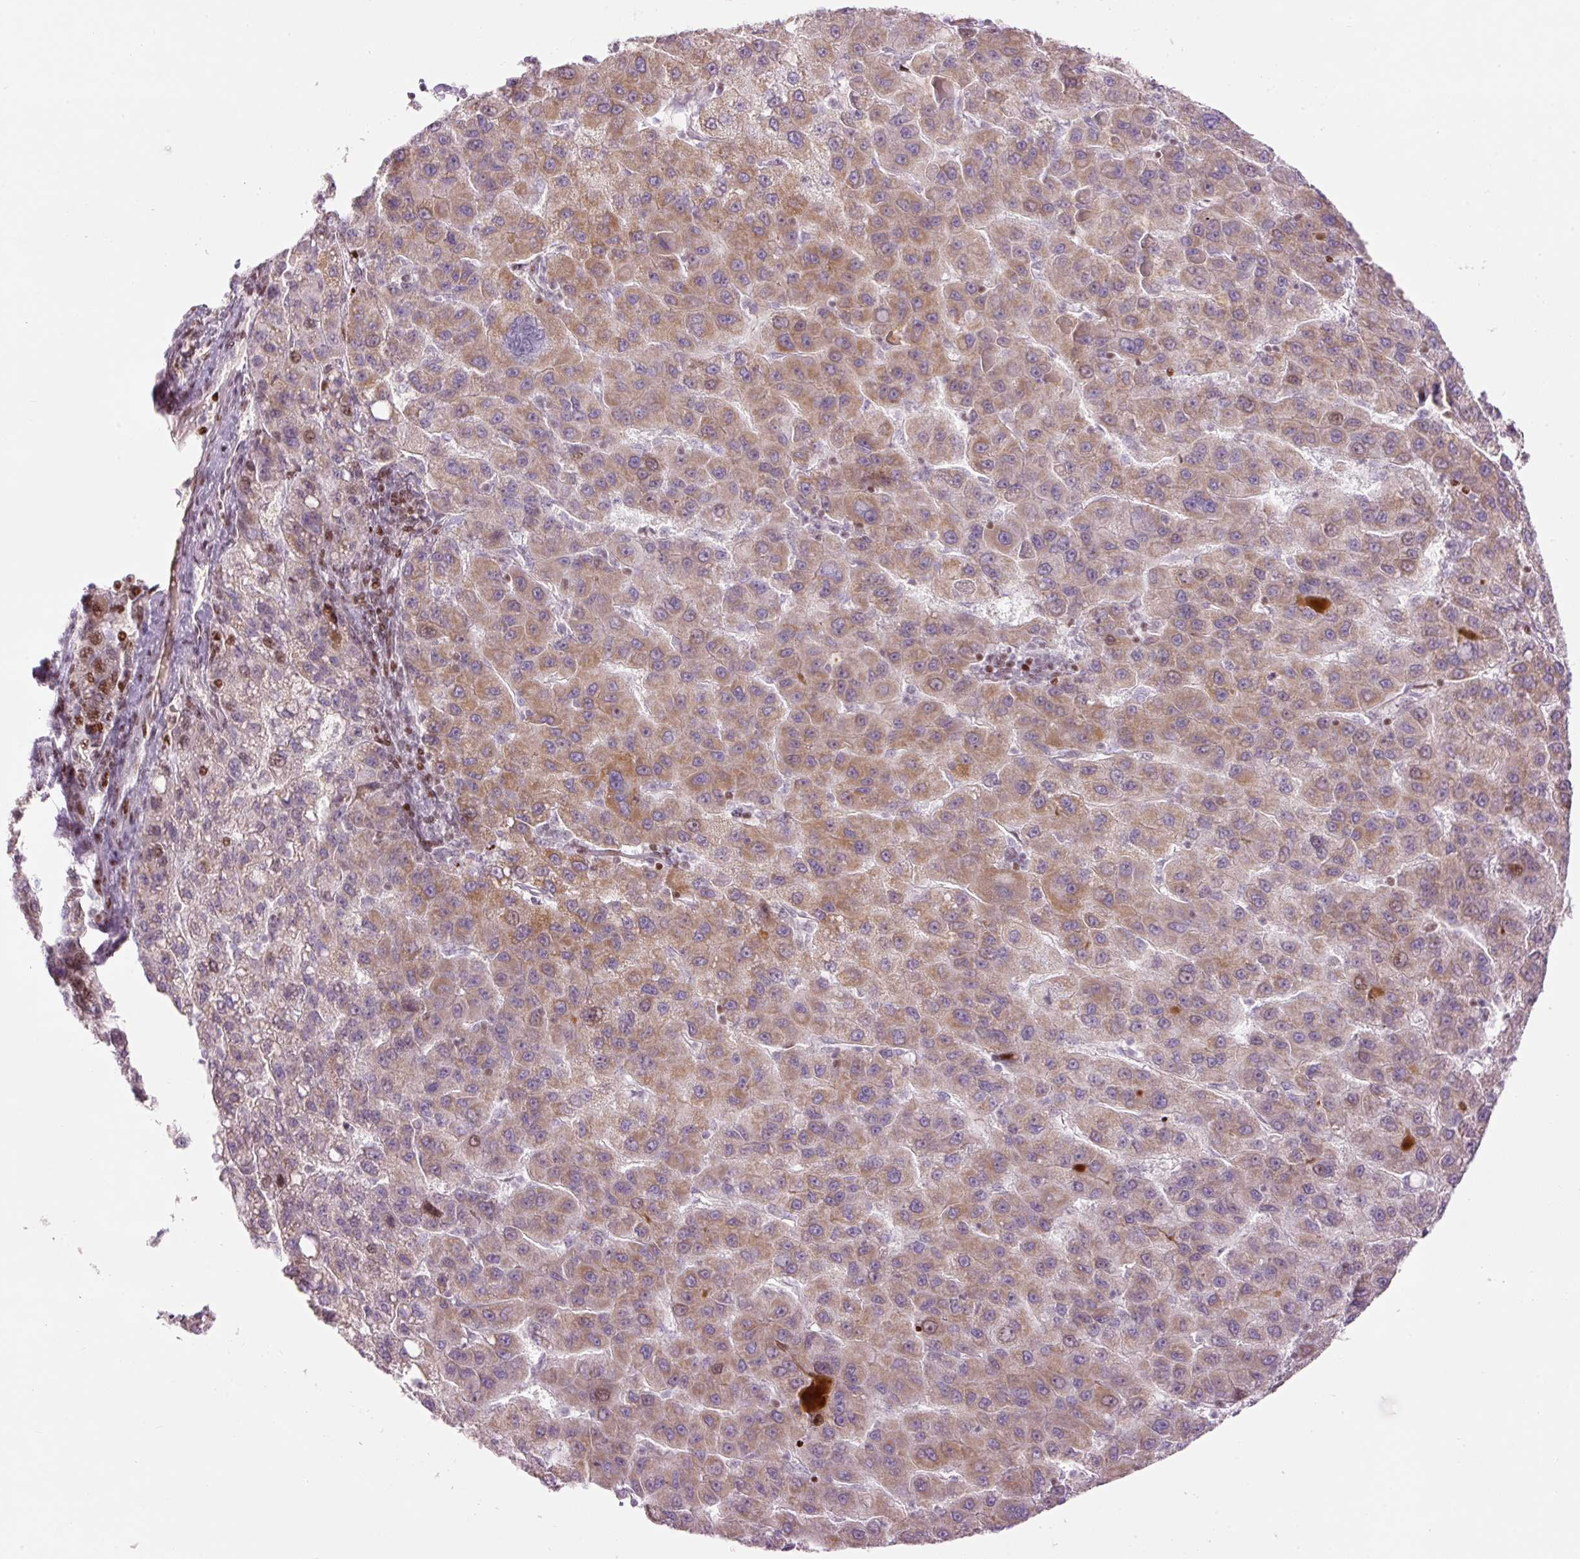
{"staining": {"intensity": "moderate", "quantity": ">75%", "location": "cytoplasmic/membranous"}, "tissue": "liver cancer", "cell_type": "Tumor cells", "image_type": "cancer", "snomed": [{"axis": "morphology", "description": "Carcinoma, Hepatocellular, NOS"}, {"axis": "topography", "description": "Liver"}], "caption": "Liver hepatocellular carcinoma stained for a protein (brown) displays moderate cytoplasmic/membranous positive expression in approximately >75% of tumor cells.", "gene": "TMEM177", "patient": {"sex": "female", "age": 82}}